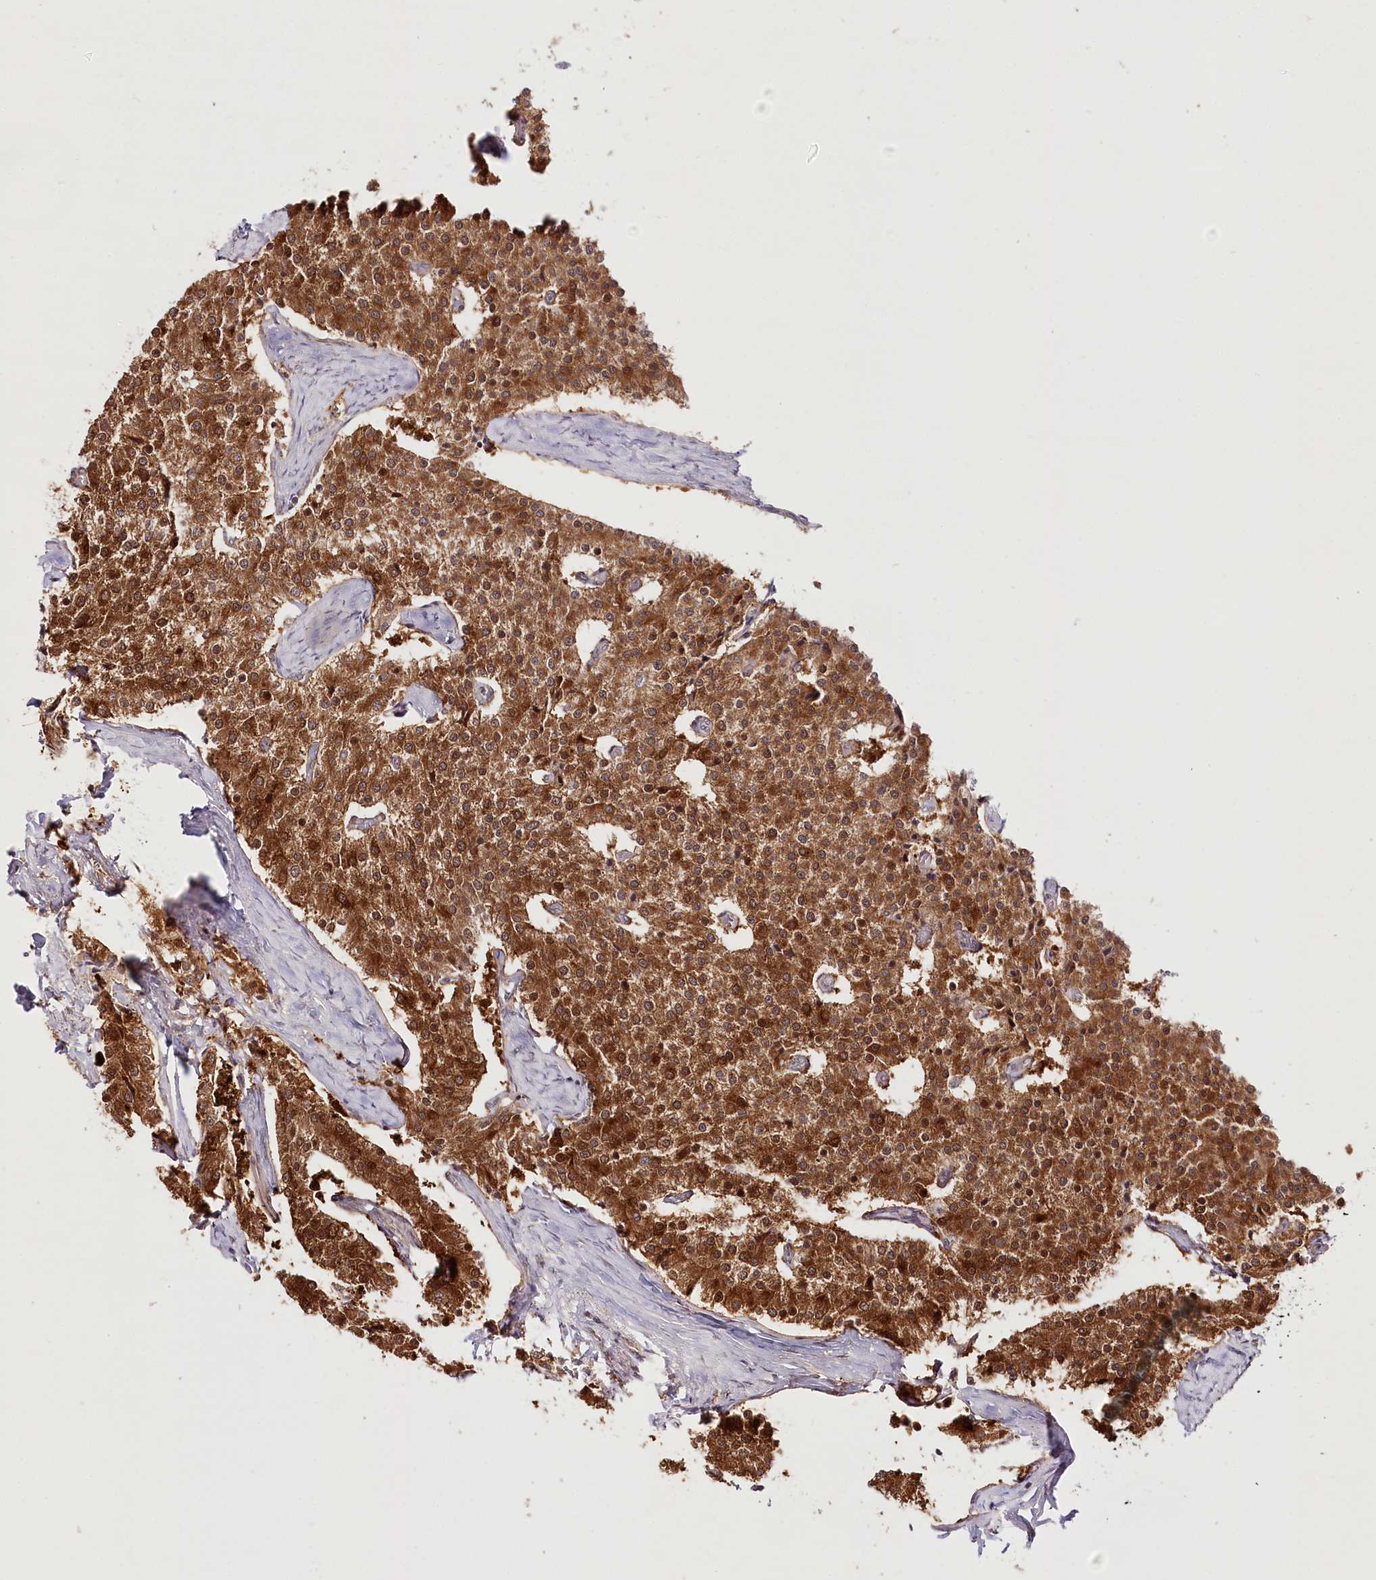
{"staining": {"intensity": "strong", "quantity": ">75%", "location": "cytoplasmic/membranous"}, "tissue": "carcinoid", "cell_type": "Tumor cells", "image_type": "cancer", "snomed": [{"axis": "morphology", "description": "Carcinoid, malignant, NOS"}, {"axis": "topography", "description": "Colon"}], "caption": "This is an image of immunohistochemistry staining of malignant carcinoid, which shows strong expression in the cytoplasmic/membranous of tumor cells.", "gene": "INPP4B", "patient": {"sex": "female", "age": 52}}